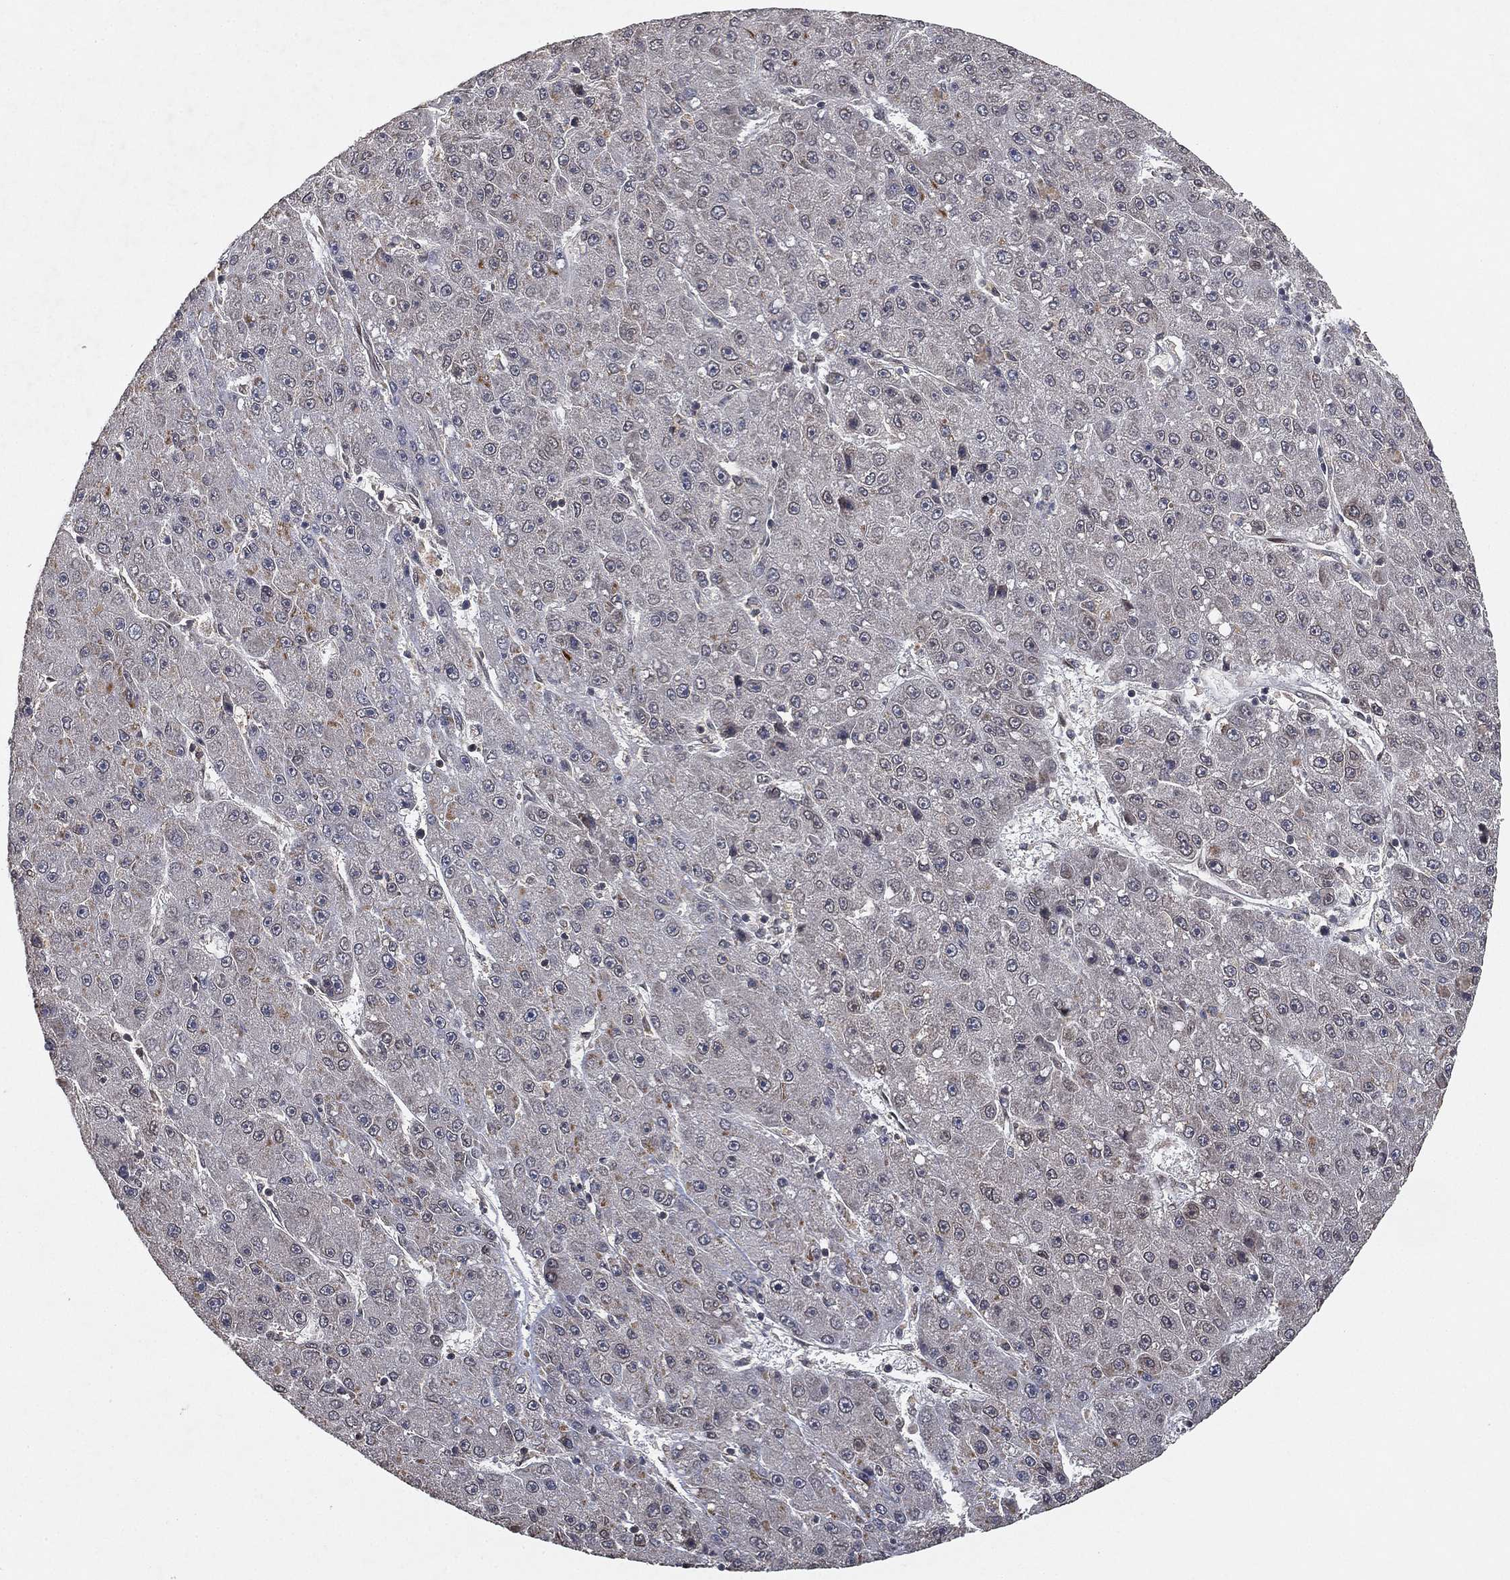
{"staining": {"intensity": "negative", "quantity": "none", "location": "none"}, "tissue": "liver cancer", "cell_type": "Tumor cells", "image_type": "cancer", "snomed": [{"axis": "morphology", "description": "Carcinoma, Hepatocellular, NOS"}, {"axis": "topography", "description": "Liver"}], "caption": "An IHC histopathology image of liver cancer (hepatocellular carcinoma) is shown. There is no staining in tumor cells of liver cancer (hepatocellular carcinoma). (Immunohistochemistry, brightfield microscopy, high magnification).", "gene": "UBA5", "patient": {"sex": "male", "age": 67}}